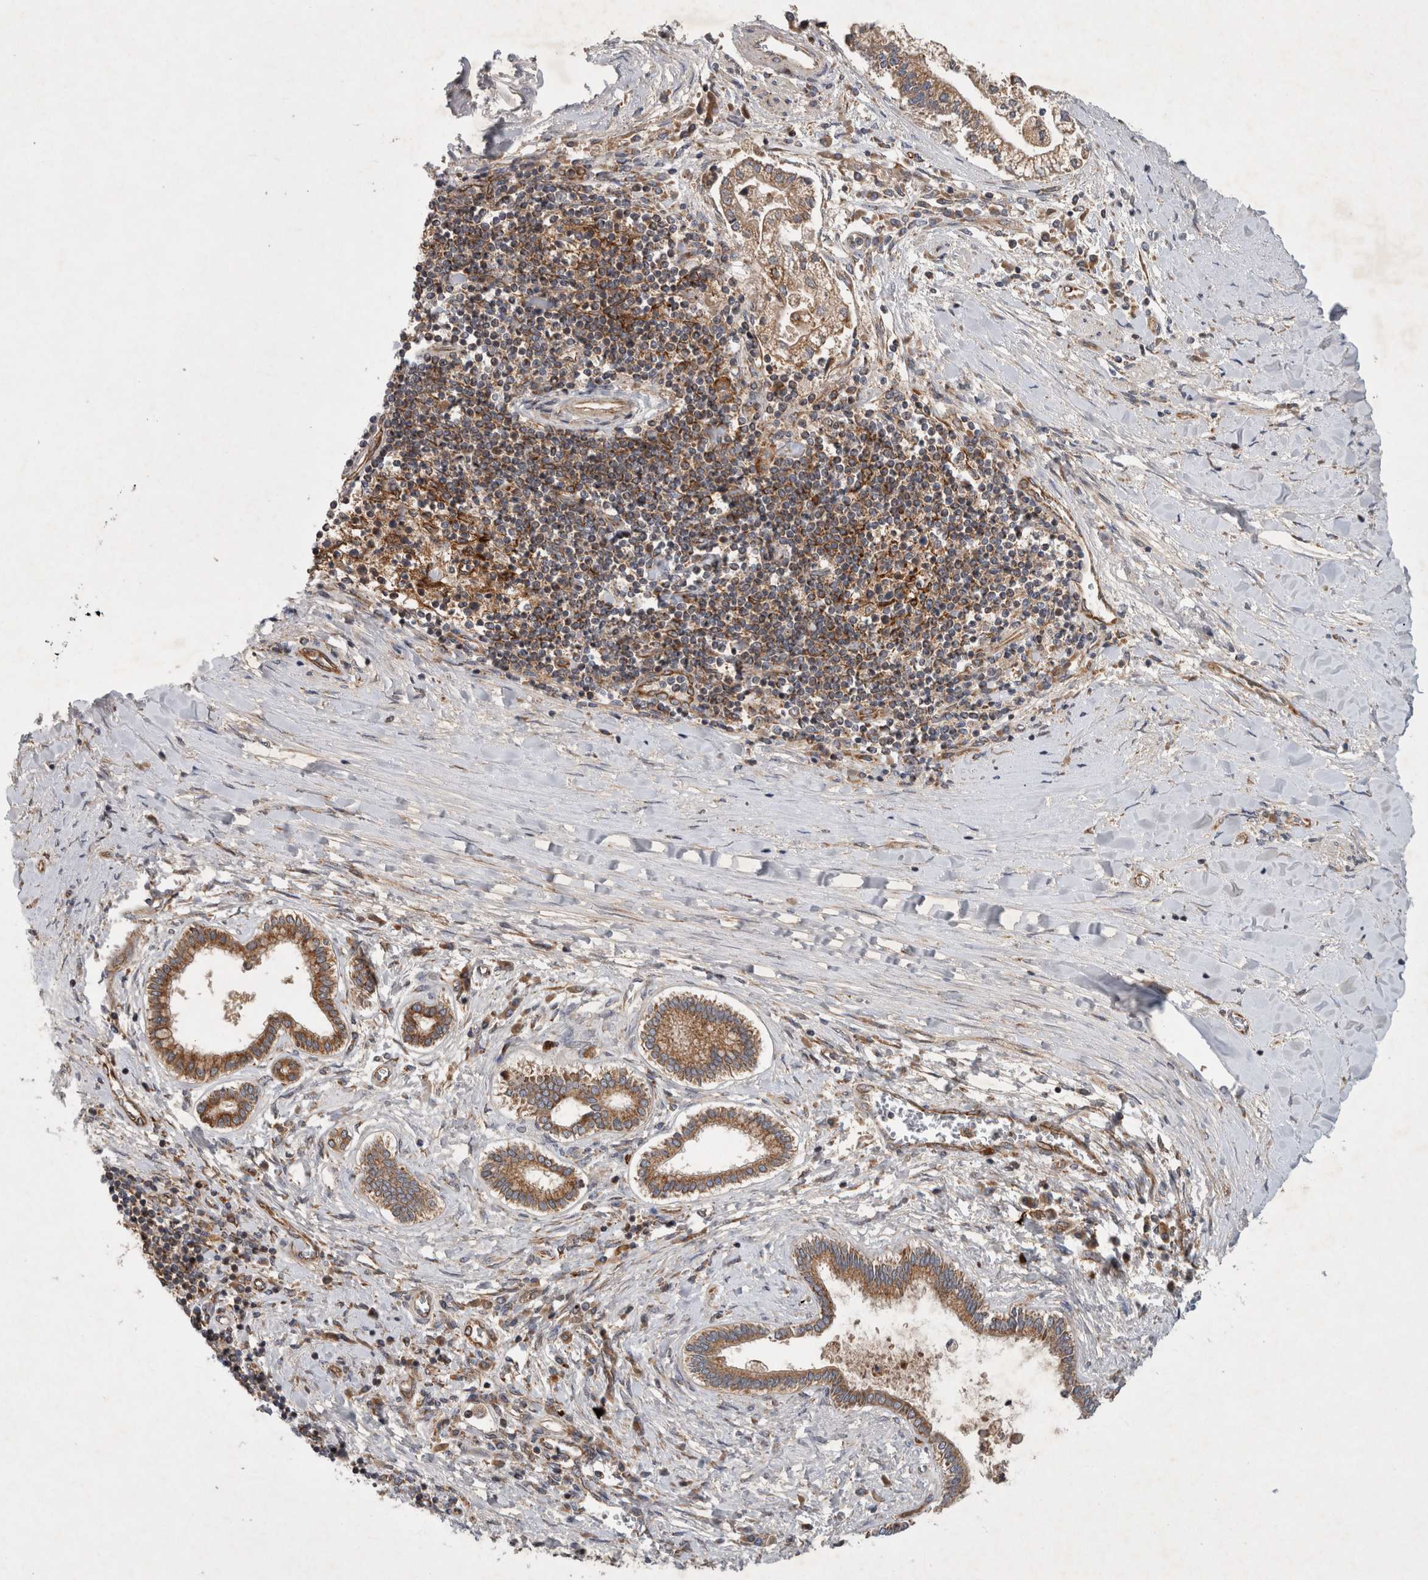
{"staining": {"intensity": "moderate", "quantity": ">75%", "location": "cytoplasmic/membranous"}, "tissue": "liver cancer", "cell_type": "Tumor cells", "image_type": "cancer", "snomed": [{"axis": "morphology", "description": "Cholangiocarcinoma"}, {"axis": "topography", "description": "Liver"}], "caption": "This micrograph shows immunohistochemistry staining of cholangiocarcinoma (liver), with medium moderate cytoplasmic/membranous expression in about >75% of tumor cells.", "gene": "PDCD2", "patient": {"sex": "male", "age": 50}}